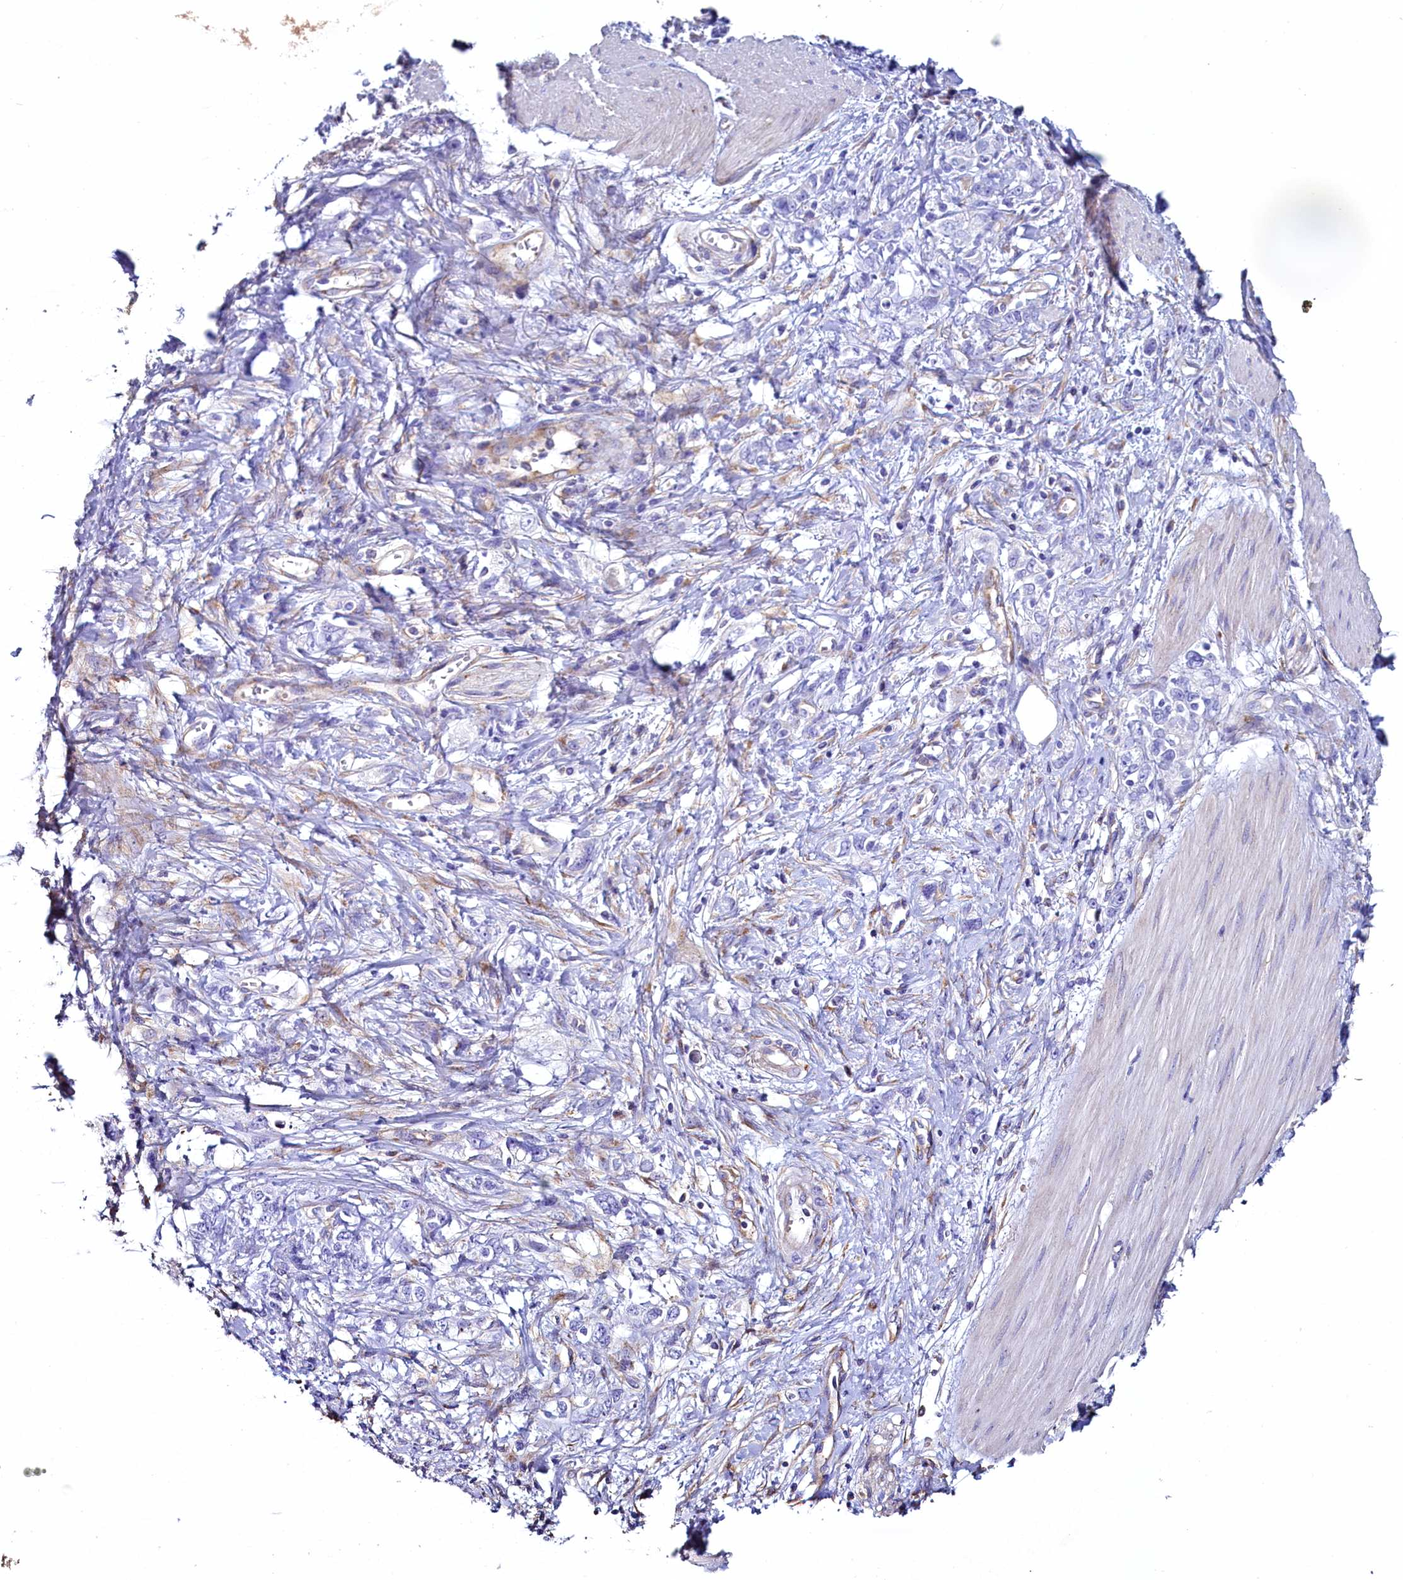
{"staining": {"intensity": "negative", "quantity": "none", "location": "none"}, "tissue": "stomach cancer", "cell_type": "Tumor cells", "image_type": "cancer", "snomed": [{"axis": "morphology", "description": "Adenocarcinoma, NOS"}, {"axis": "topography", "description": "Stomach"}], "caption": "Adenocarcinoma (stomach) was stained to show a protein in brown. There is no significant staining in tumor cells.", "gene": "GPR21", "patient": {"sex": "female", "age": 76}}